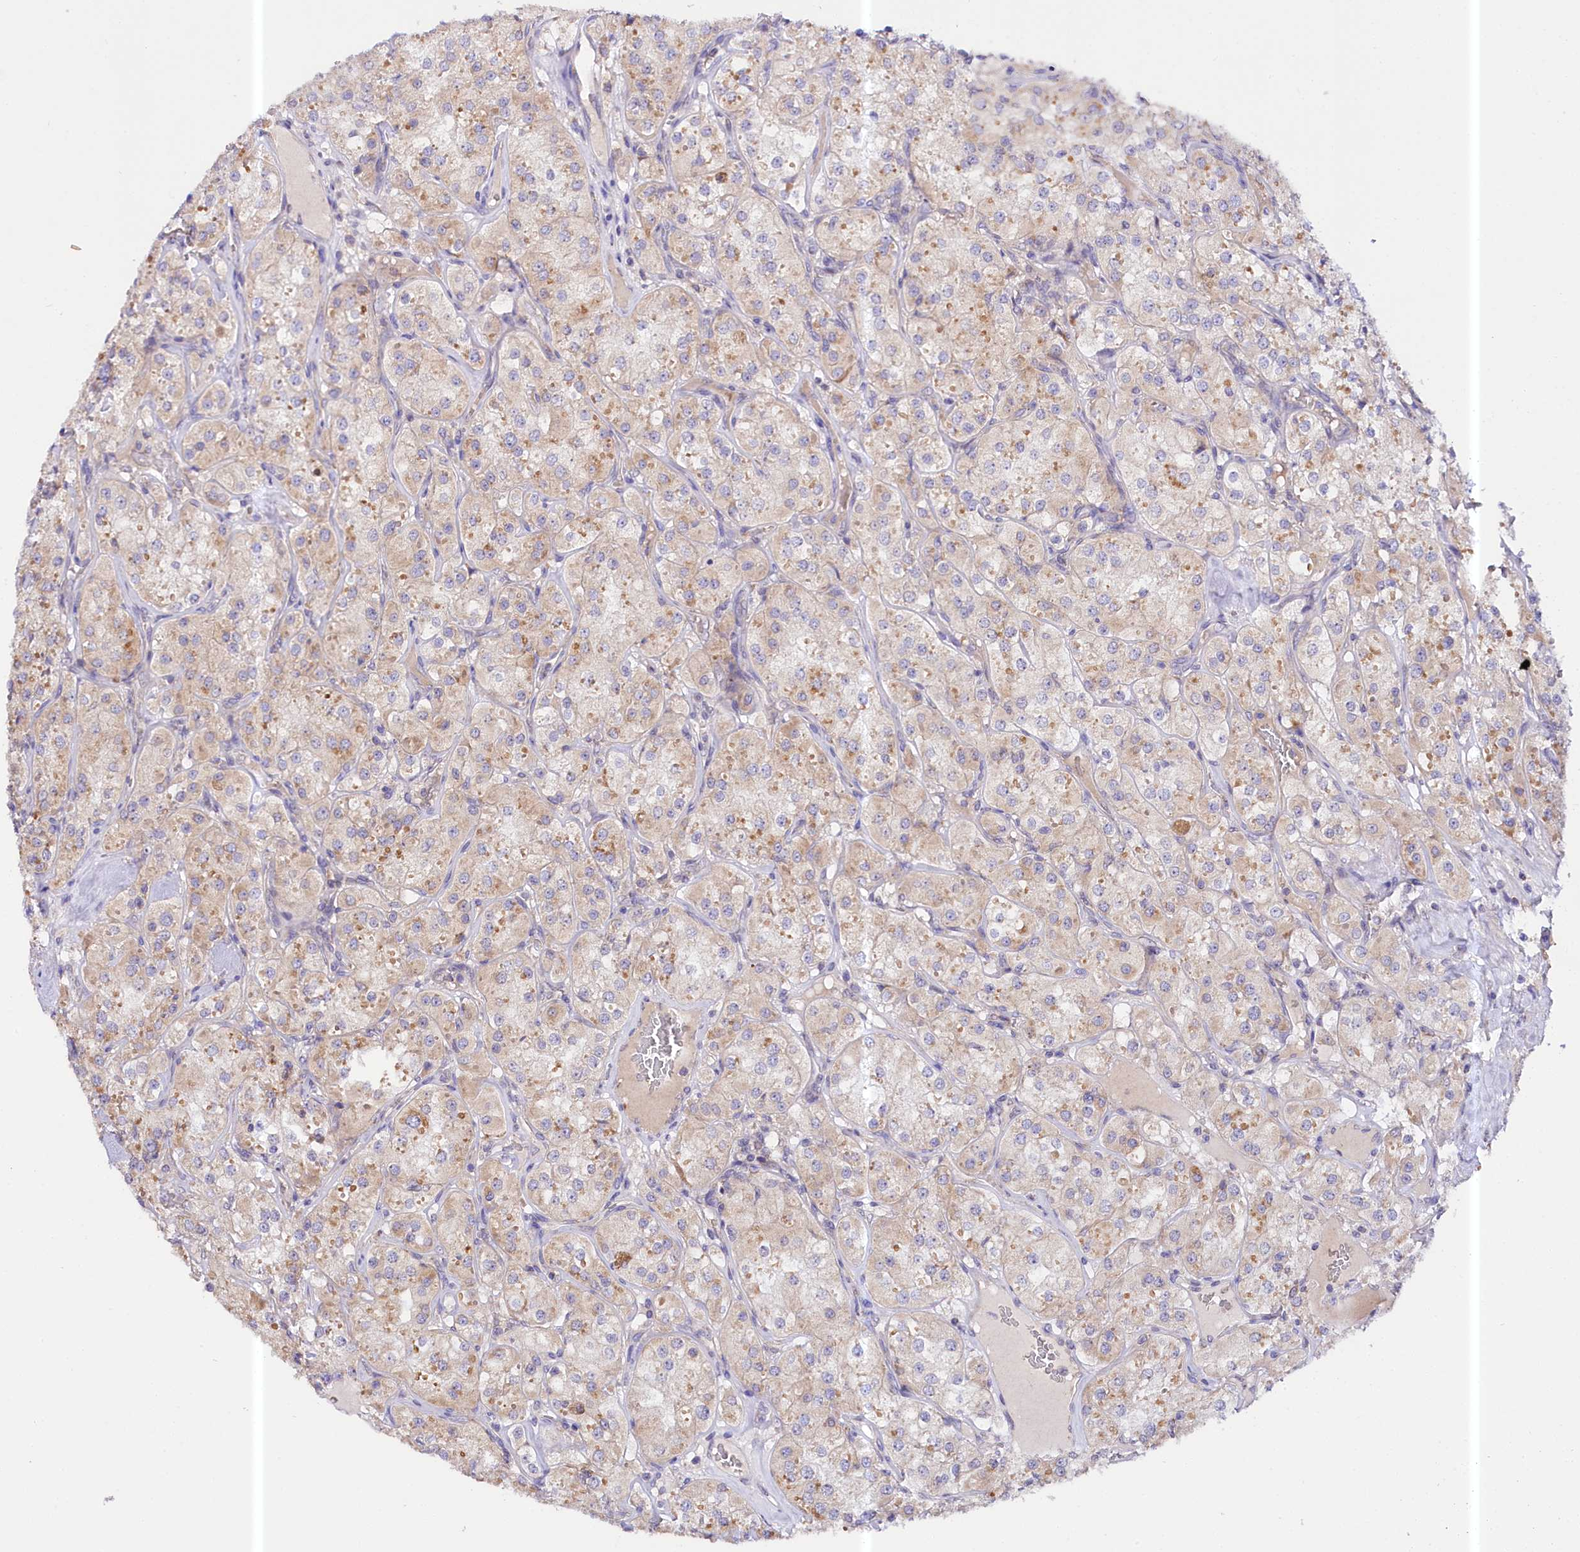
{"staining": {"intensity": "moderate", "quantity": "25%-75%", "location": "cytoplasmic/membranous"}, "tissue": "renal cancer", "cell_type": "Tumor cells", "image_type": "cancer", "snomed": [{"axis": "morphology", "description": "Adenocarcinoma, NOS"}, {"axis": "topography", "description": "Kidney"}], "caption": "Immunohistochemistry (IHC) staining of renal cancer (adenocarcinoma), which exhibits medium levels of moderate cytoplasmic/membranous expression in approximately 25%-75% of tumor cells indicating moderate cytoplasmic/membranous protein staining. The staining was performed using DAB (brown) for protein detection and nuclei were counterstained in hematoxylin (blue).", "gene": "CEP295", "patient": {"sex": "male", "age": 77}}